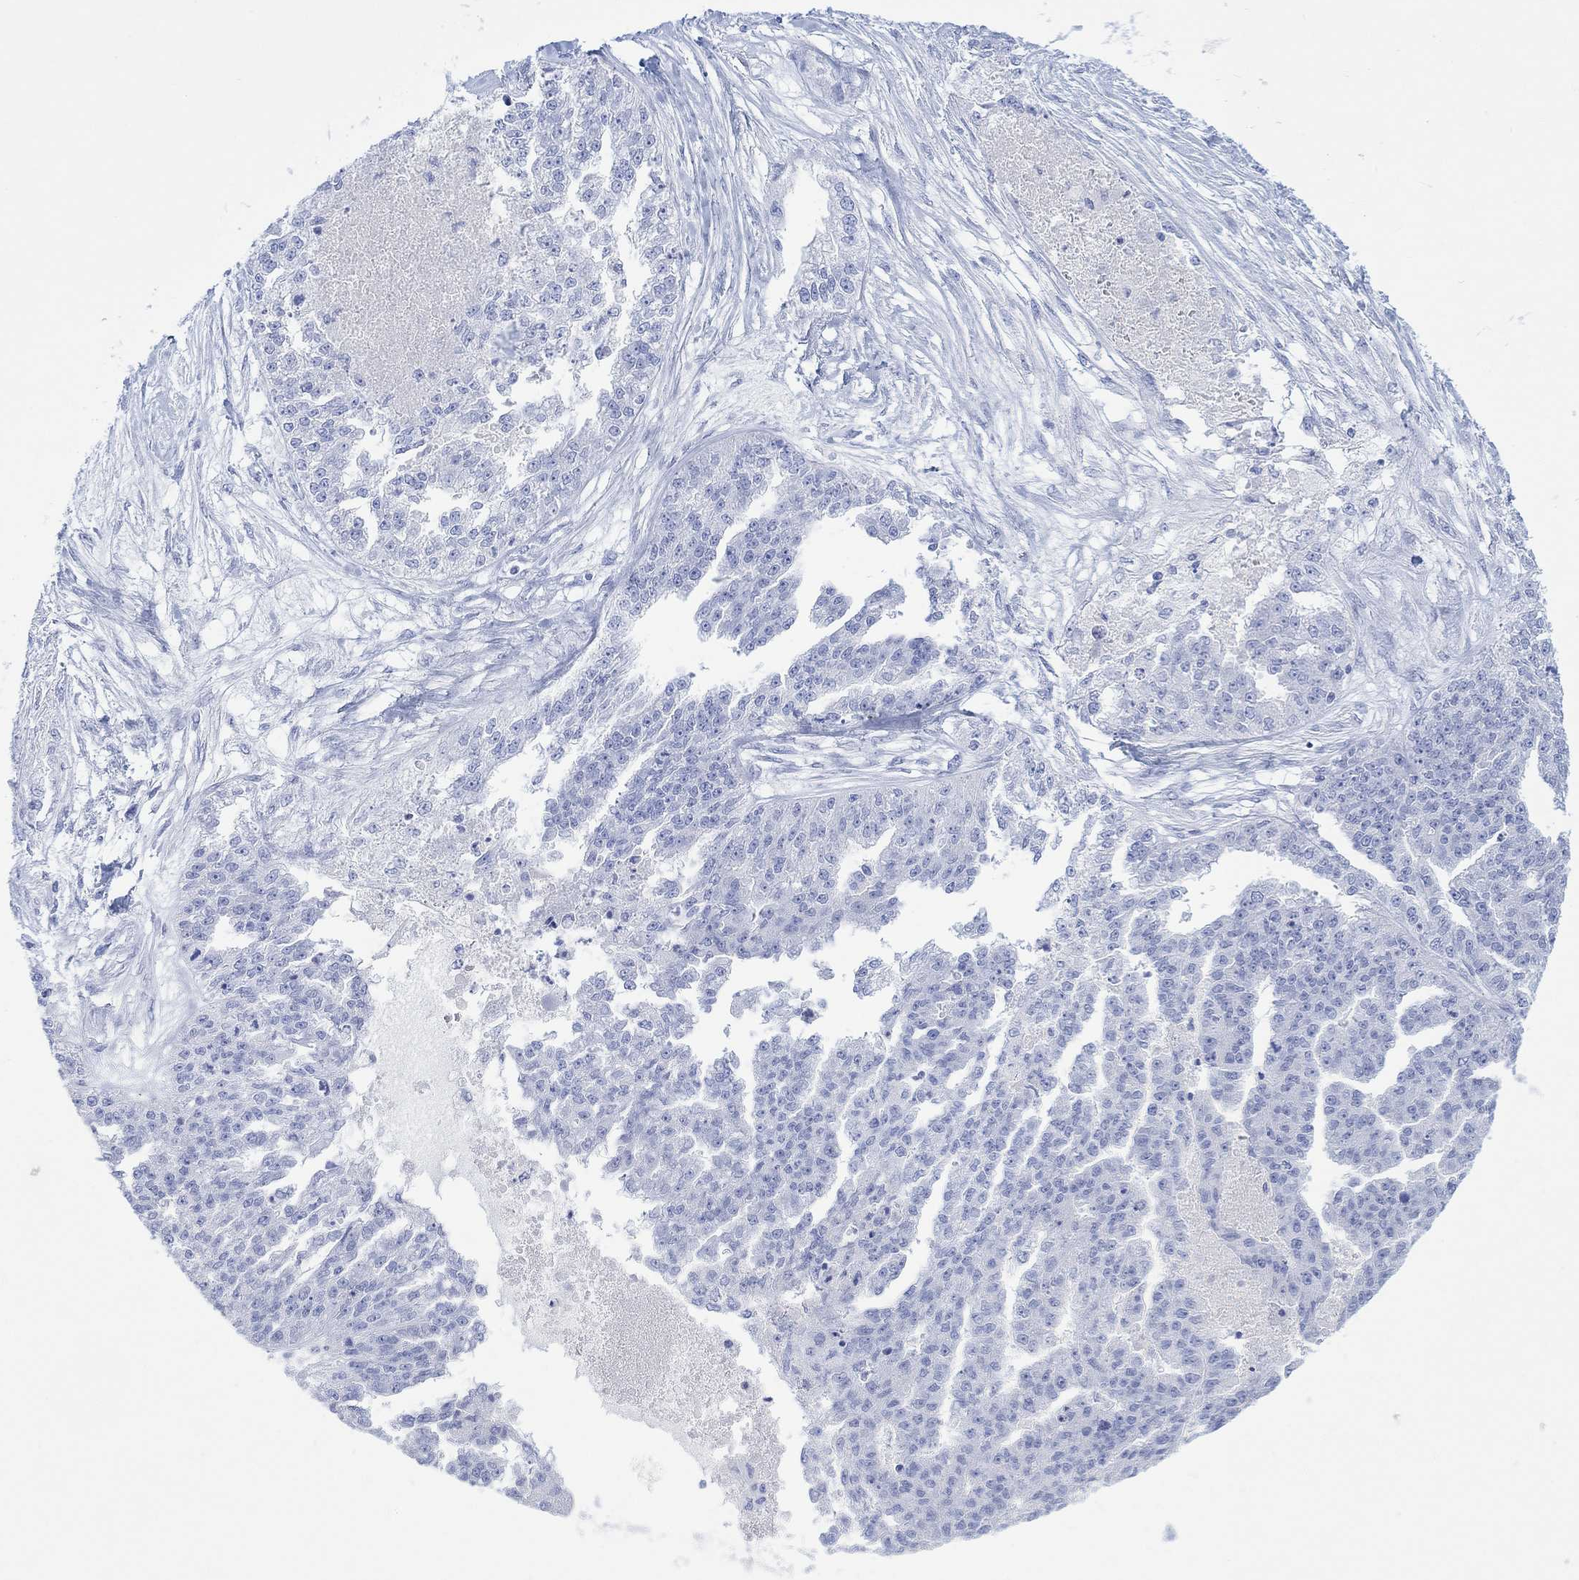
{"staining": {"intensity": "negative", "quantity": "none", "location": "none"}, "tissue": "ovarian cancer", "cell_type": "Tumor cells", "image_type": "cancer", "snomed": [{"axis": "morphology", "description": "Cystadenocarcinoma, serous, NOS"}, {"axis": "topography", "description": "Ovary"}], "caption": "A high-resolution histopathology image shows immunohistochemistry (IHC) staining of ovarian cancer, which displays no significant staining in tumor cells.", "gene": "CALCA", "patient": {"sex": "female", "age": 58}}